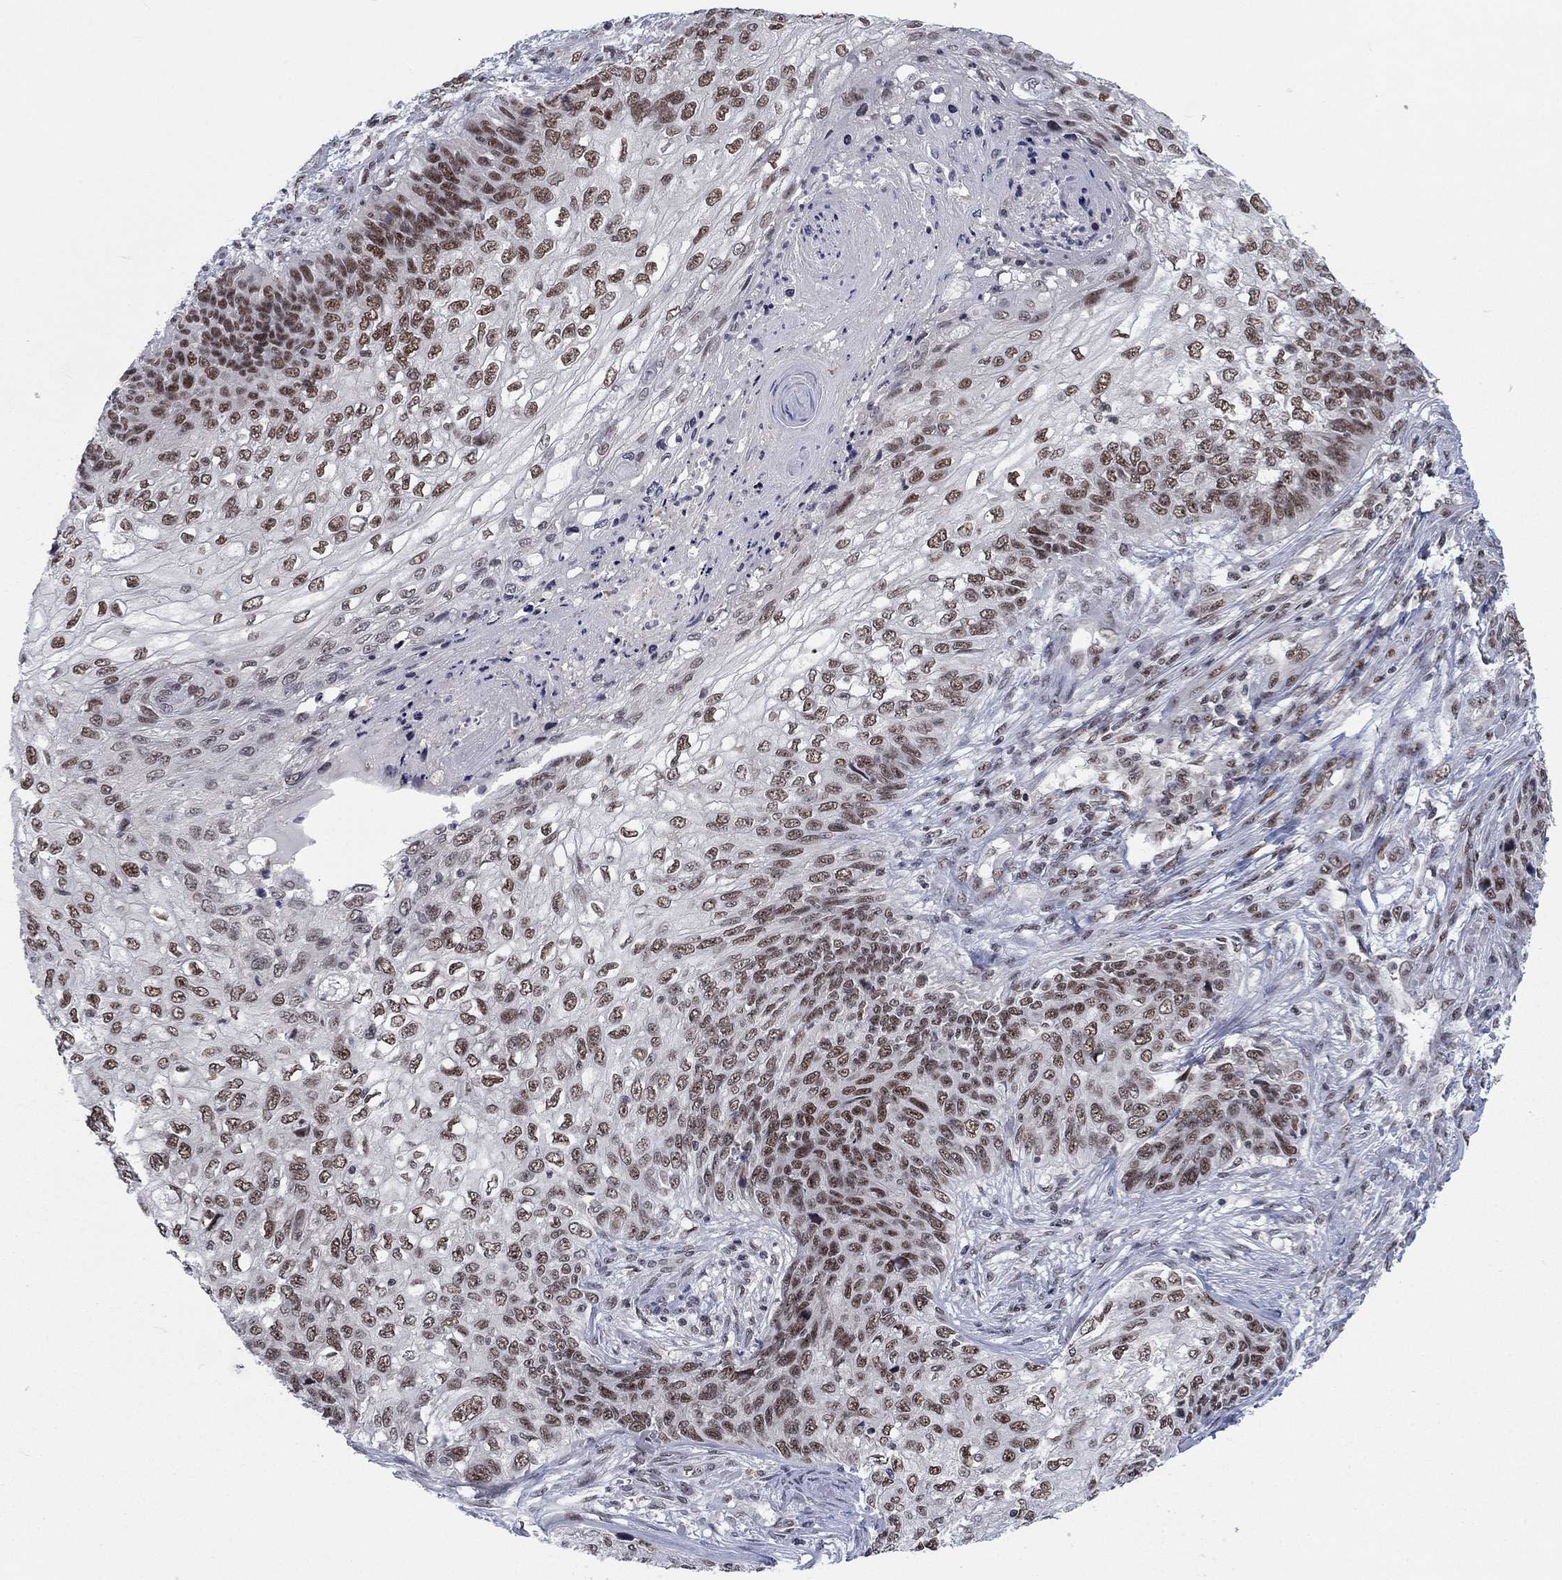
{"staining": {"intensity": "strong", "quantity": ">75%", "location": "nuclear"}, "tissue": "skin cancer", "cell_type": "Tumor cells", "image_type": "cancer", "snomed": [{"axis": "morphology", "description": "Squamous cell carcinoma, NOS"}, {"axis": "topography", "description": "Skin"}], "caption": "Skin squamous cell carcinoma was stained to show a protein in brown. There is high levels of strong nuclear expression in about >75% of tumor cells.", "gene": "FYTTD1", "patient": {"sex": "male", "age": 92}}